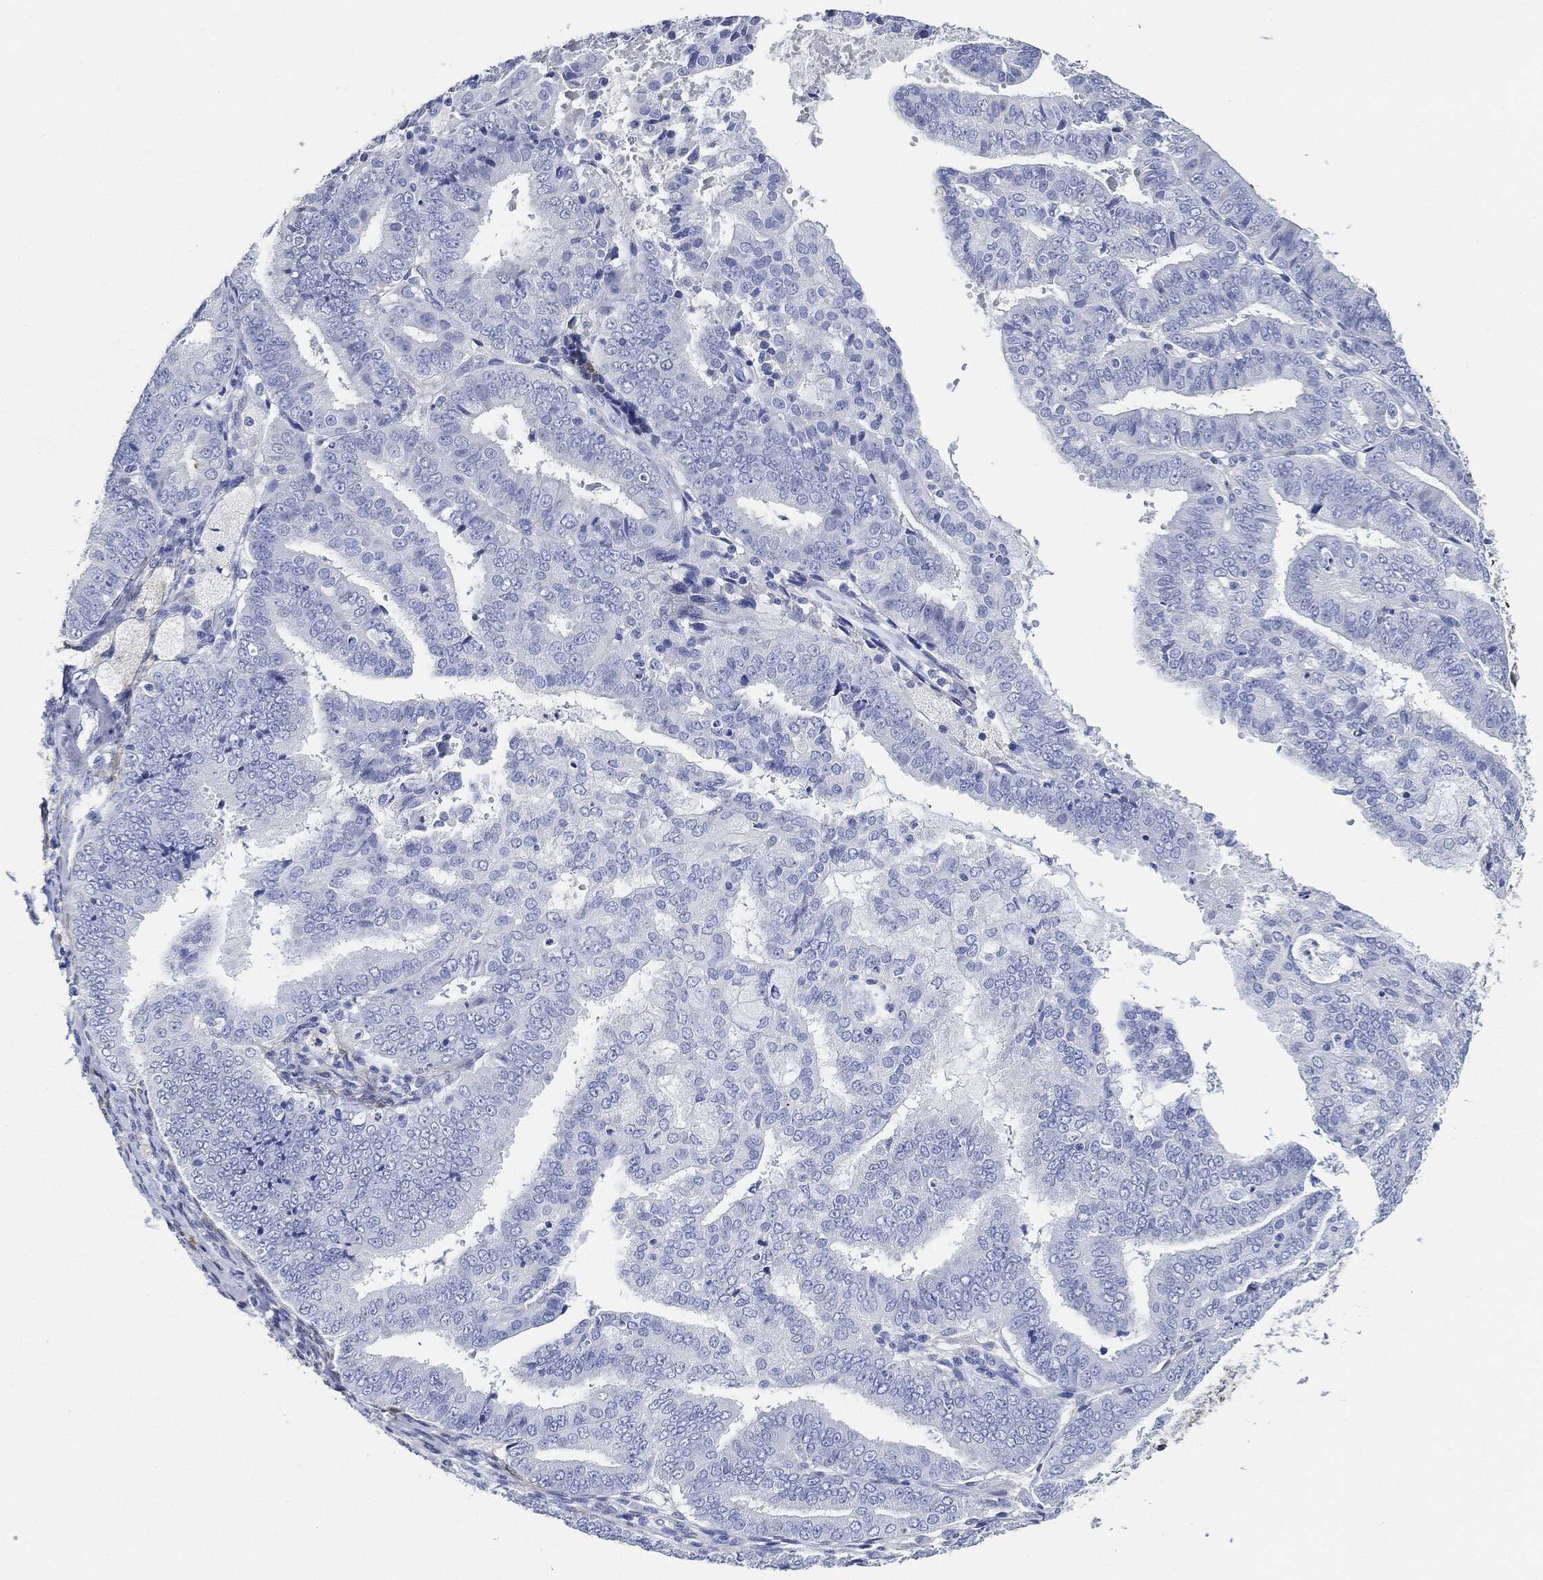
{"staining": {"intensity": "negative", "quantity": "none", "location": "none"}, "tissue": "endometrial cancer", "cell_type": "Tumor cells", "image_type": "cancer", "snomed": [{"axis": "morphology", "description": "Adenocarcinoma, NOS"}, {"axis": "topography", "description": "Endometrium"}], "caption": "This is an immunohistochemistry micrograph of endometrial cancer (adenocarcinoma). There is no expression in tumor cells.", "gene": "TAGLN", "patient": {"sex": "female", "age": 63}}